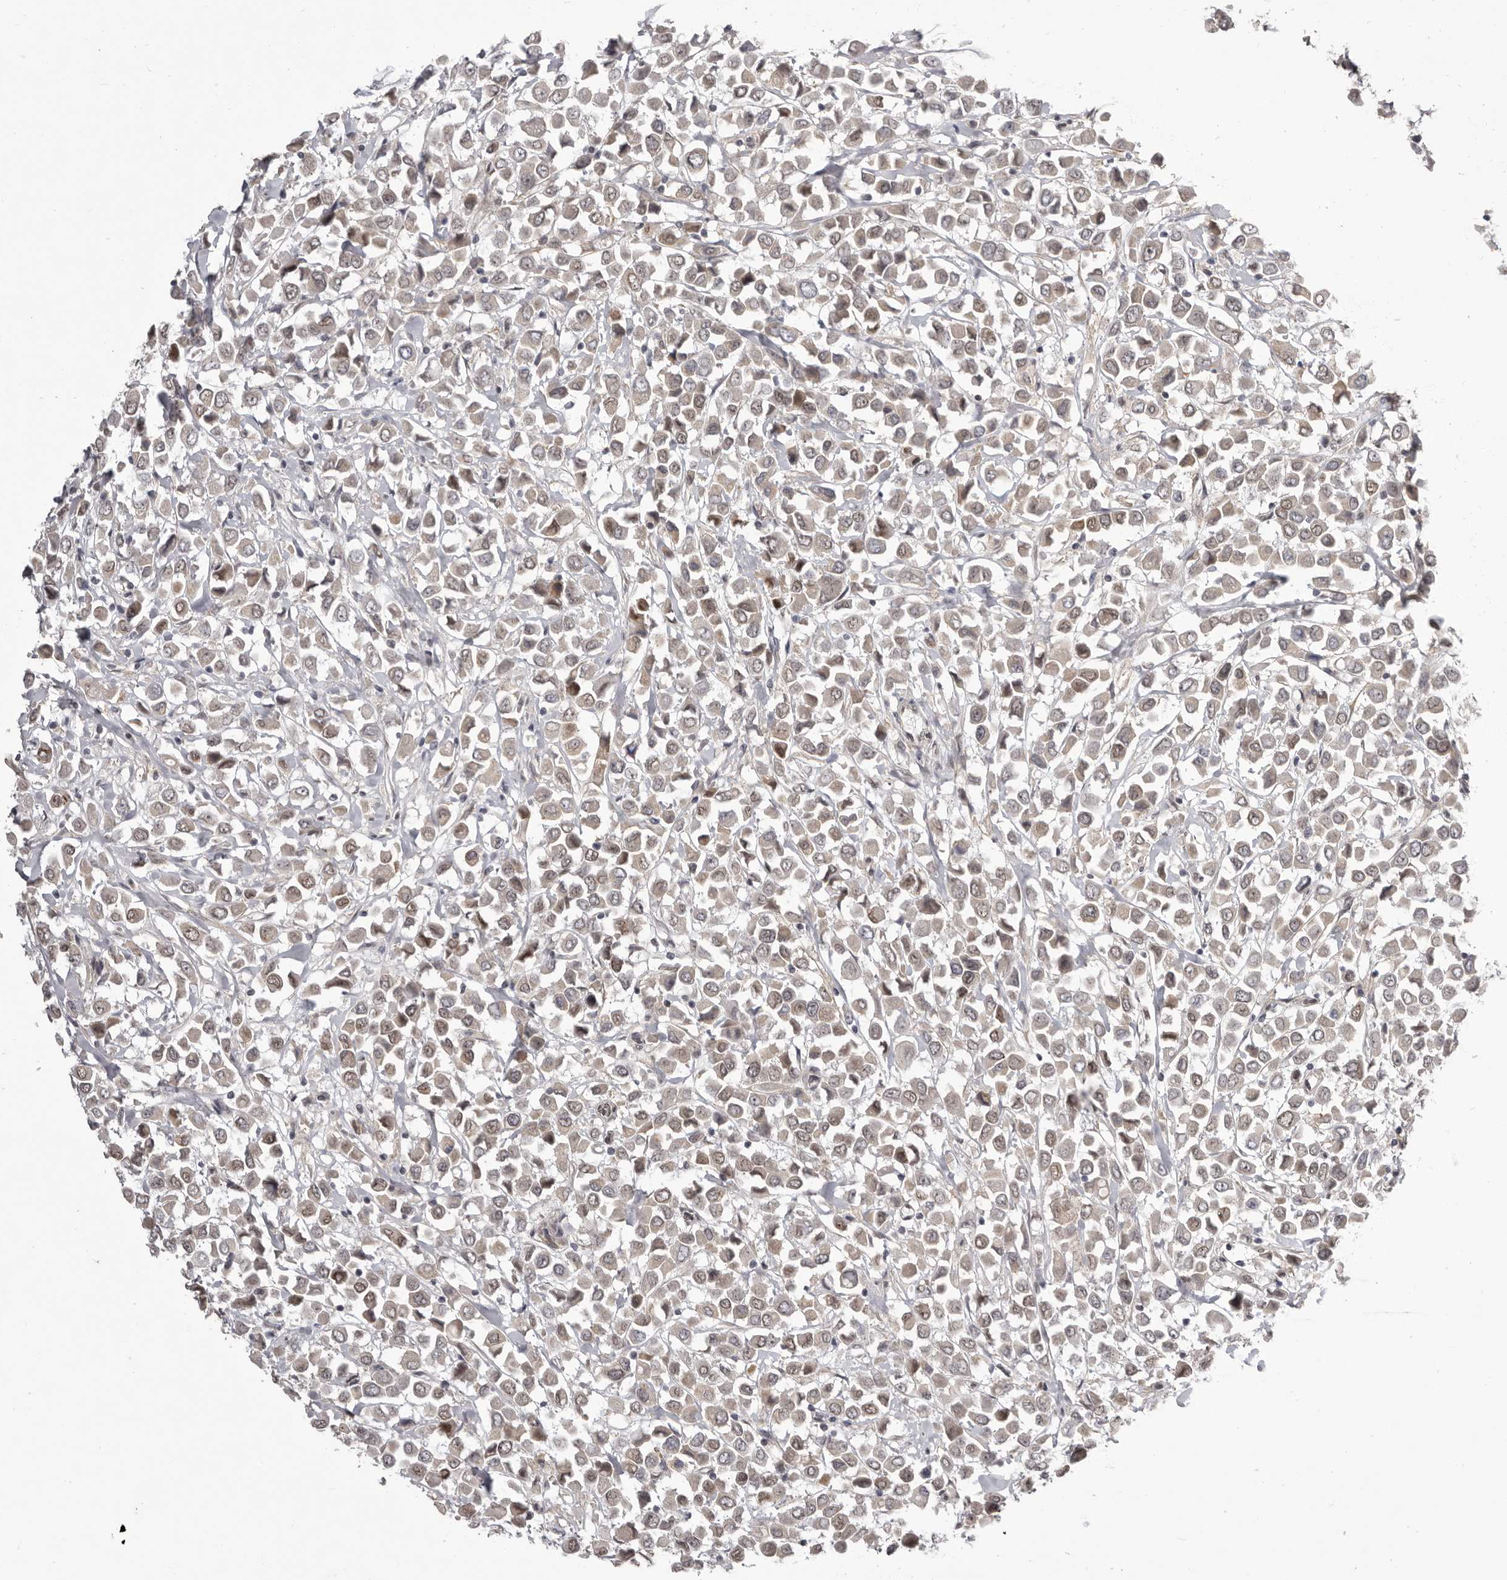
{"staining": {"intensity": "weak", "quantity": "<25%", "location": "cytoplasmic/membranous,nuclear"}, "tissue": "breast cancer", "cell_type": "Tumor cells", "image_type": "cancer", "snomed": [{"axis": "morphology", "description": "Duct carcinoma"}, {"axis": "topography", "description": "Breast"}], "caption": "An immunohistochemistry image of breast invasive ductal carcinoma is shown. There is no staining in tumor cells of breast invasive ductal carcinoma. (Immunohistochemistry (ihc), brightfield microscopy, high magnification).", "gene": "RNF2", "patient": {"sex": "female", "age": 61}}